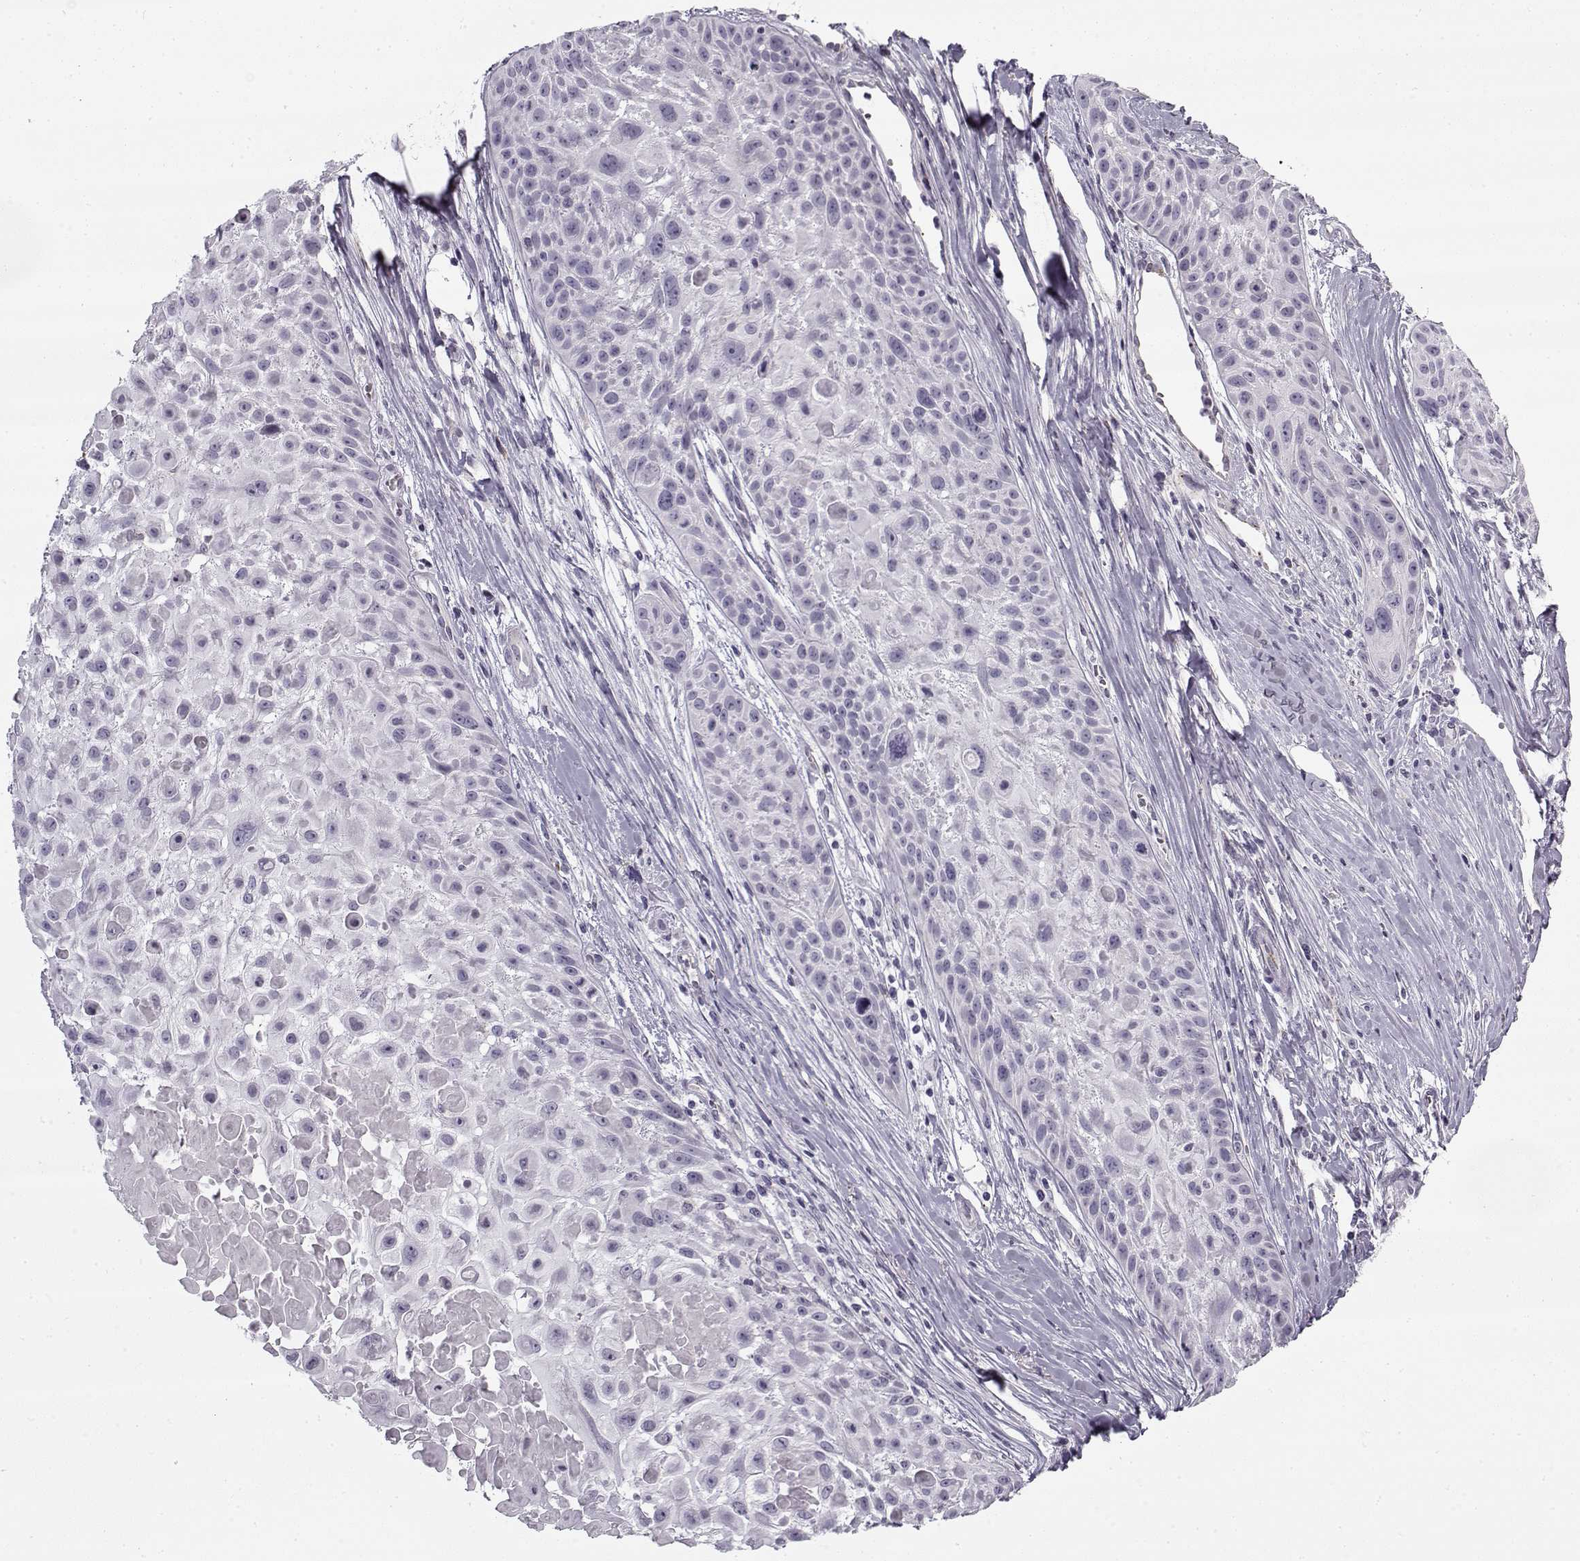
{"staining": {"intensity": "negative", "quantity": "none", "location": "none"}, "tissue": "skin cancer", "cell_type": "Tumor cells", "image_type": "cancer", "snomed": [{"axis": "morphology", "description": "Squamous cell carcinoma, NOS"}, {"axis": "topography", "description": "Skin"}, {"axis": "topography", "description": "Anal"}], "caption": "The micrograph shows no staining of tumor cells in skin cancer (squamous cell carcinoma).", "gene": "SNCA", "patient": {"sex": "female", "age": 75}}